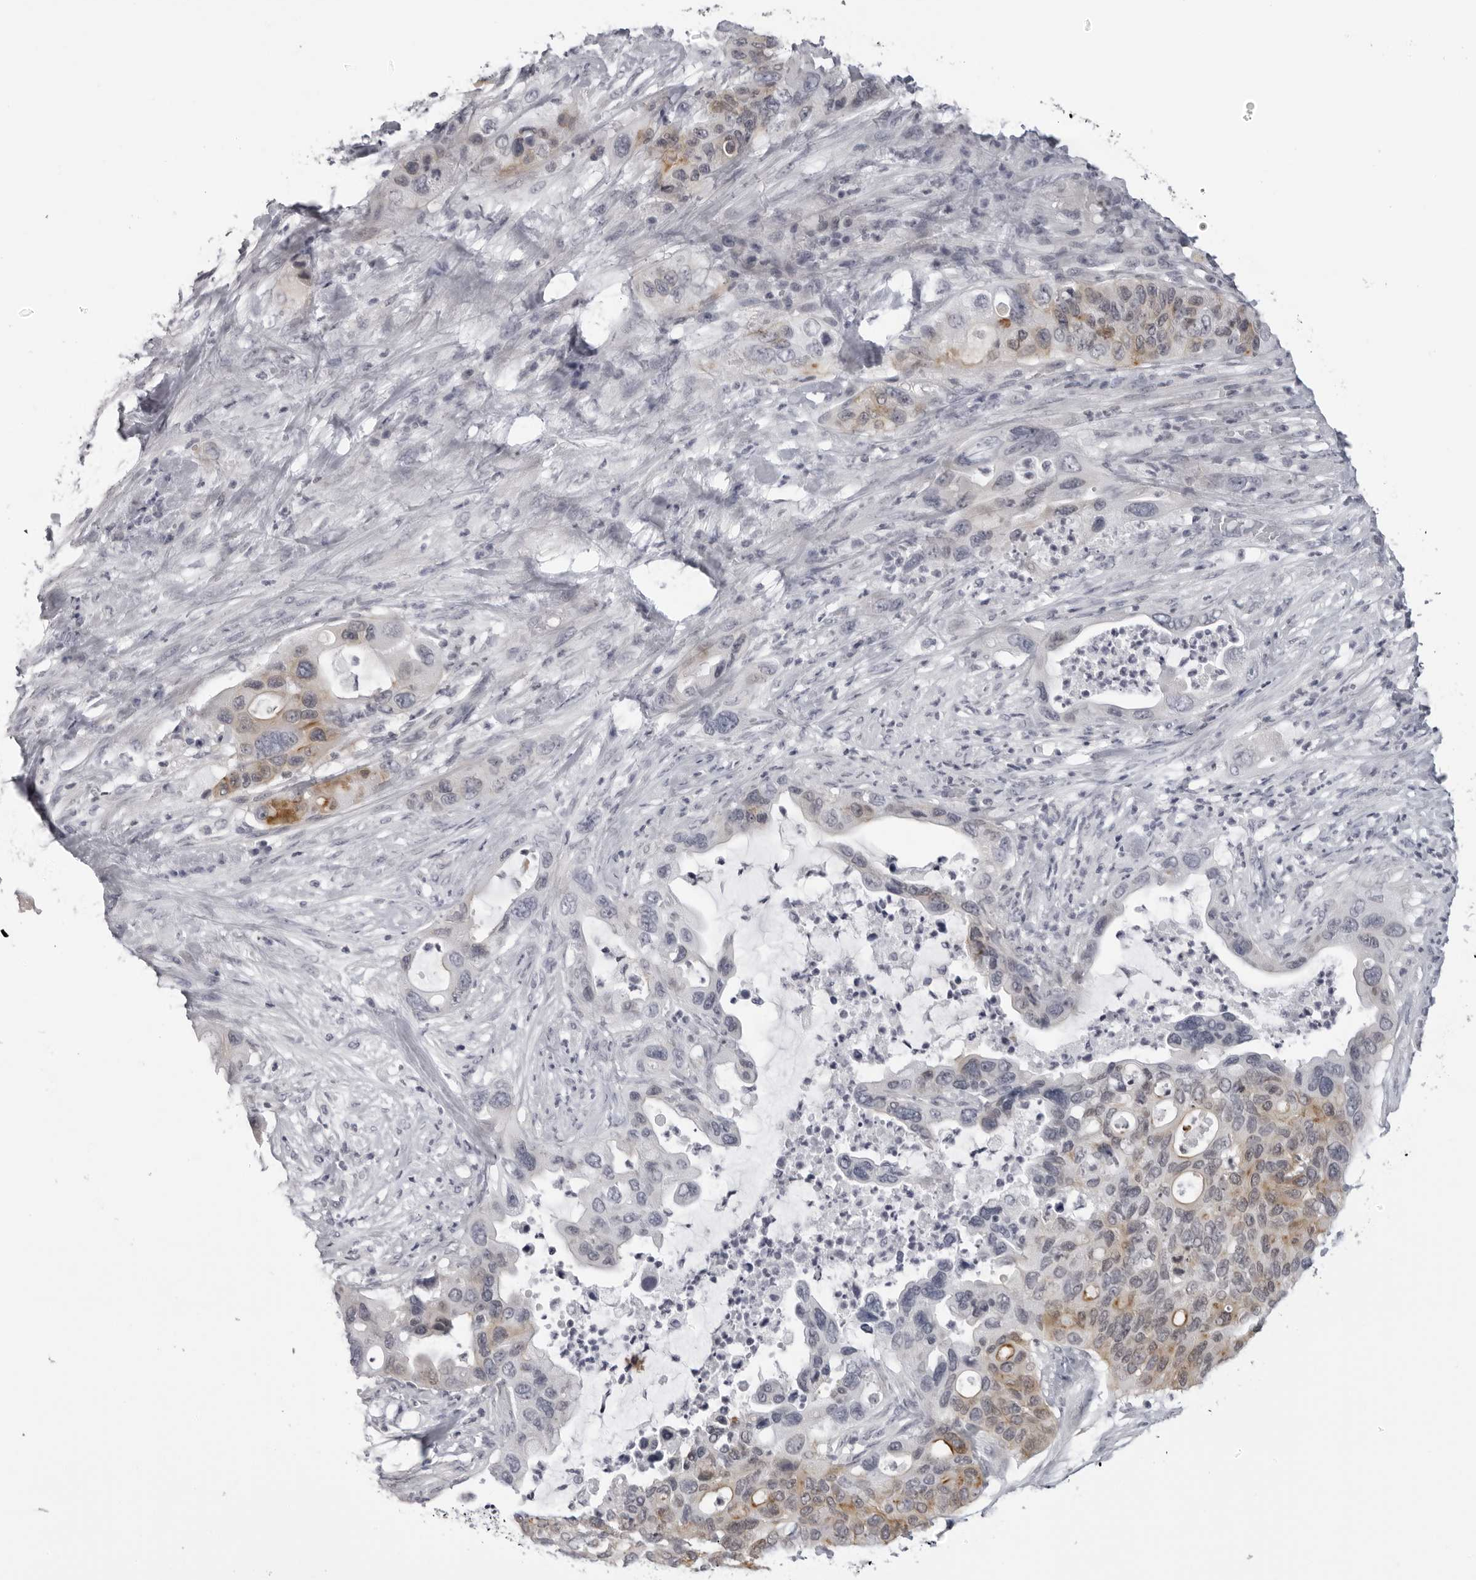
{"staining": {"intensity": "weak", "quantity": "<25%", "location": "cytoplasmic/membranous"}, "tissue": "pancreatic cancer", "cell_type": "Tumor cells", "image_type": "cancer", "snomed": [{"axis": "morphology", "description": "Adenocarcinoma, NOS"}, {"axis": "topography", "description": "Pancreas"}], "caption": "The micrograph demonstrates no staining of tumor cells in pancreatic adenocarcinoma.", "gene": "DNALI1", "patient": {"sex": "female", "age": 71}}